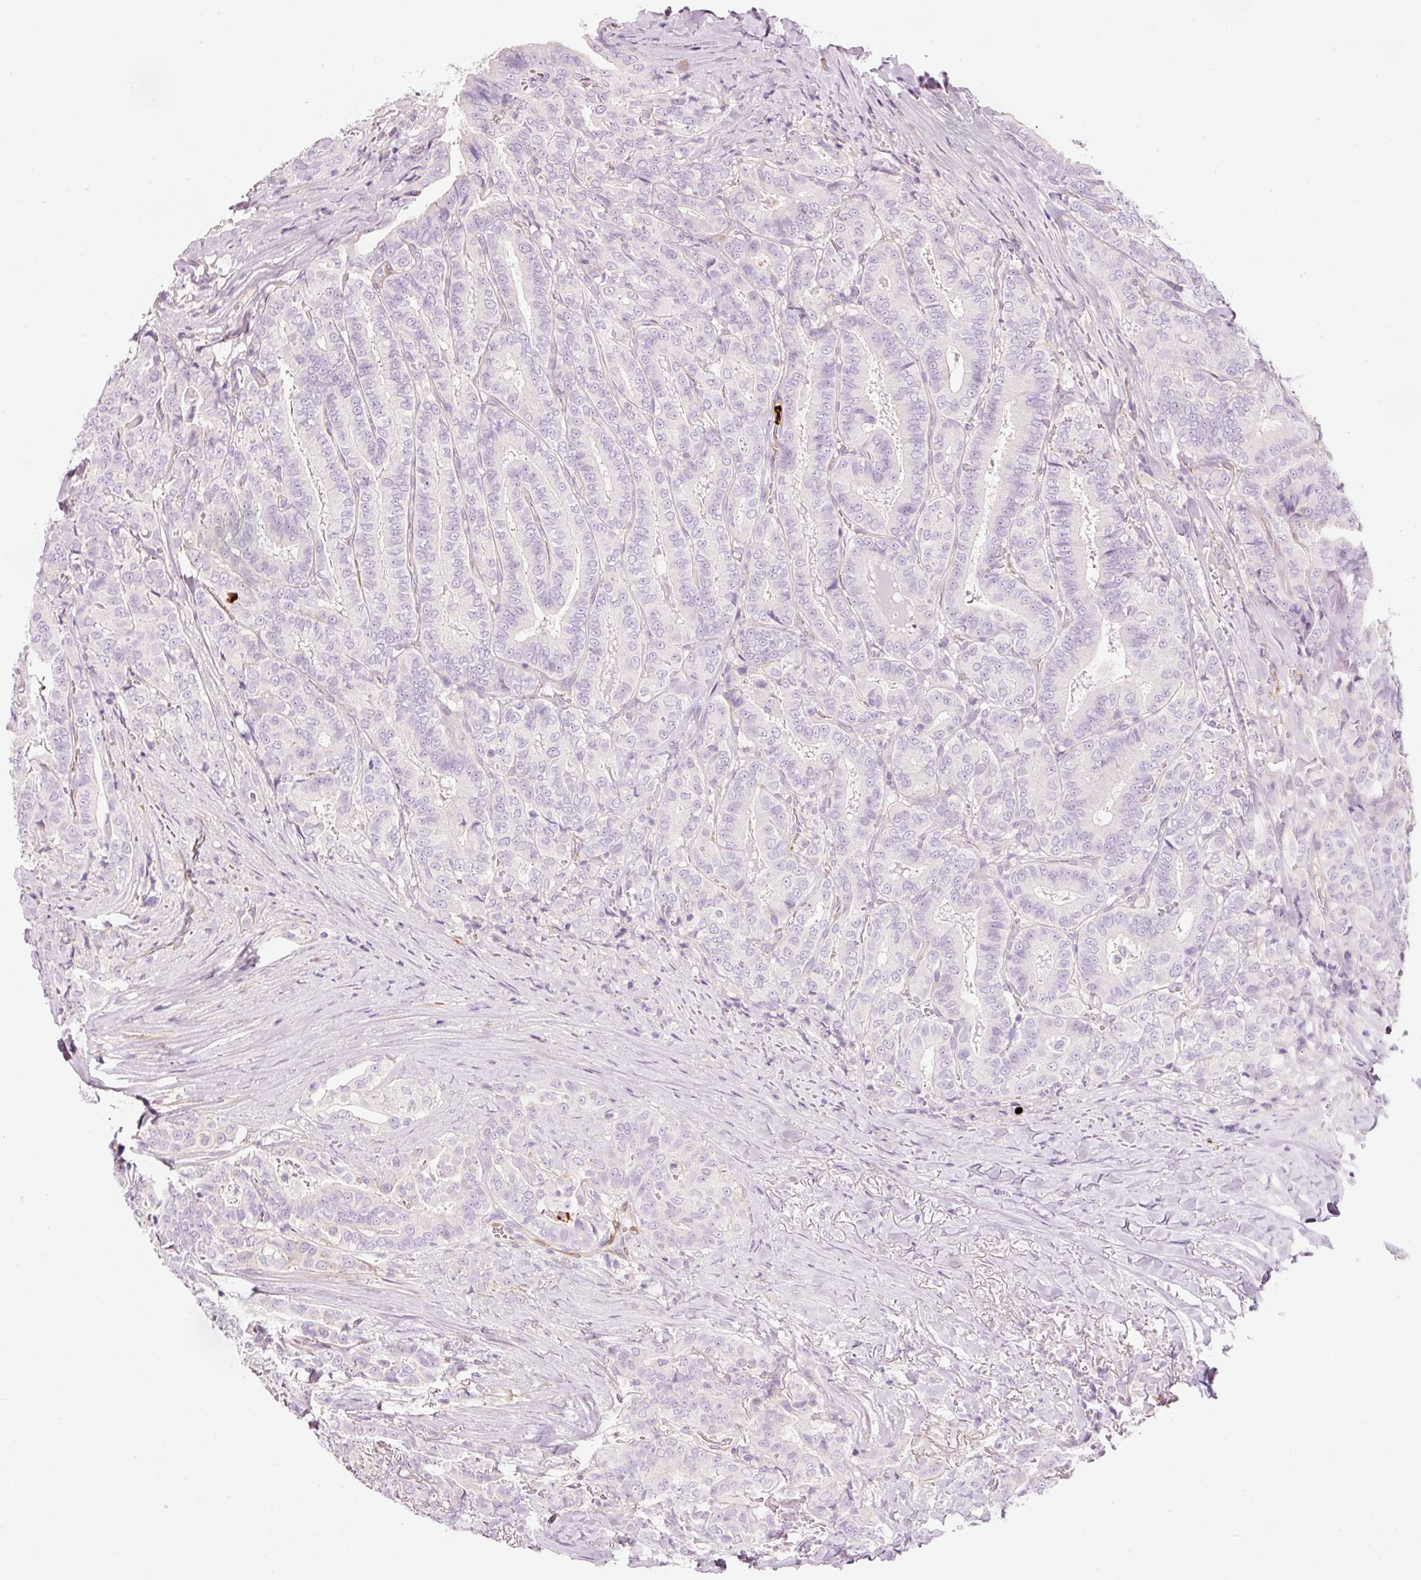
{"staining": {"intensity": "negative", "quantity": "none", "location": "none"}, "tissue": "thyroid cancer", "cell_type": "Tumor cells", "image_type": "cancer", "snomed": [{"axis": "morphology", "description": "Papillary adenocarcinoma, NOS"}, {"axis": "topography", "description": "Thyroid gland"}], "caption": "This image is of papillary adenocarcinoma (thyroid) stained with immunohistochemistry to label a protein in brown with the nuclei are counter-stained blue. There is no staining in tumor cells.", "gene": "MAP3K3", "patient": {"sex": "male", "age": 61}}